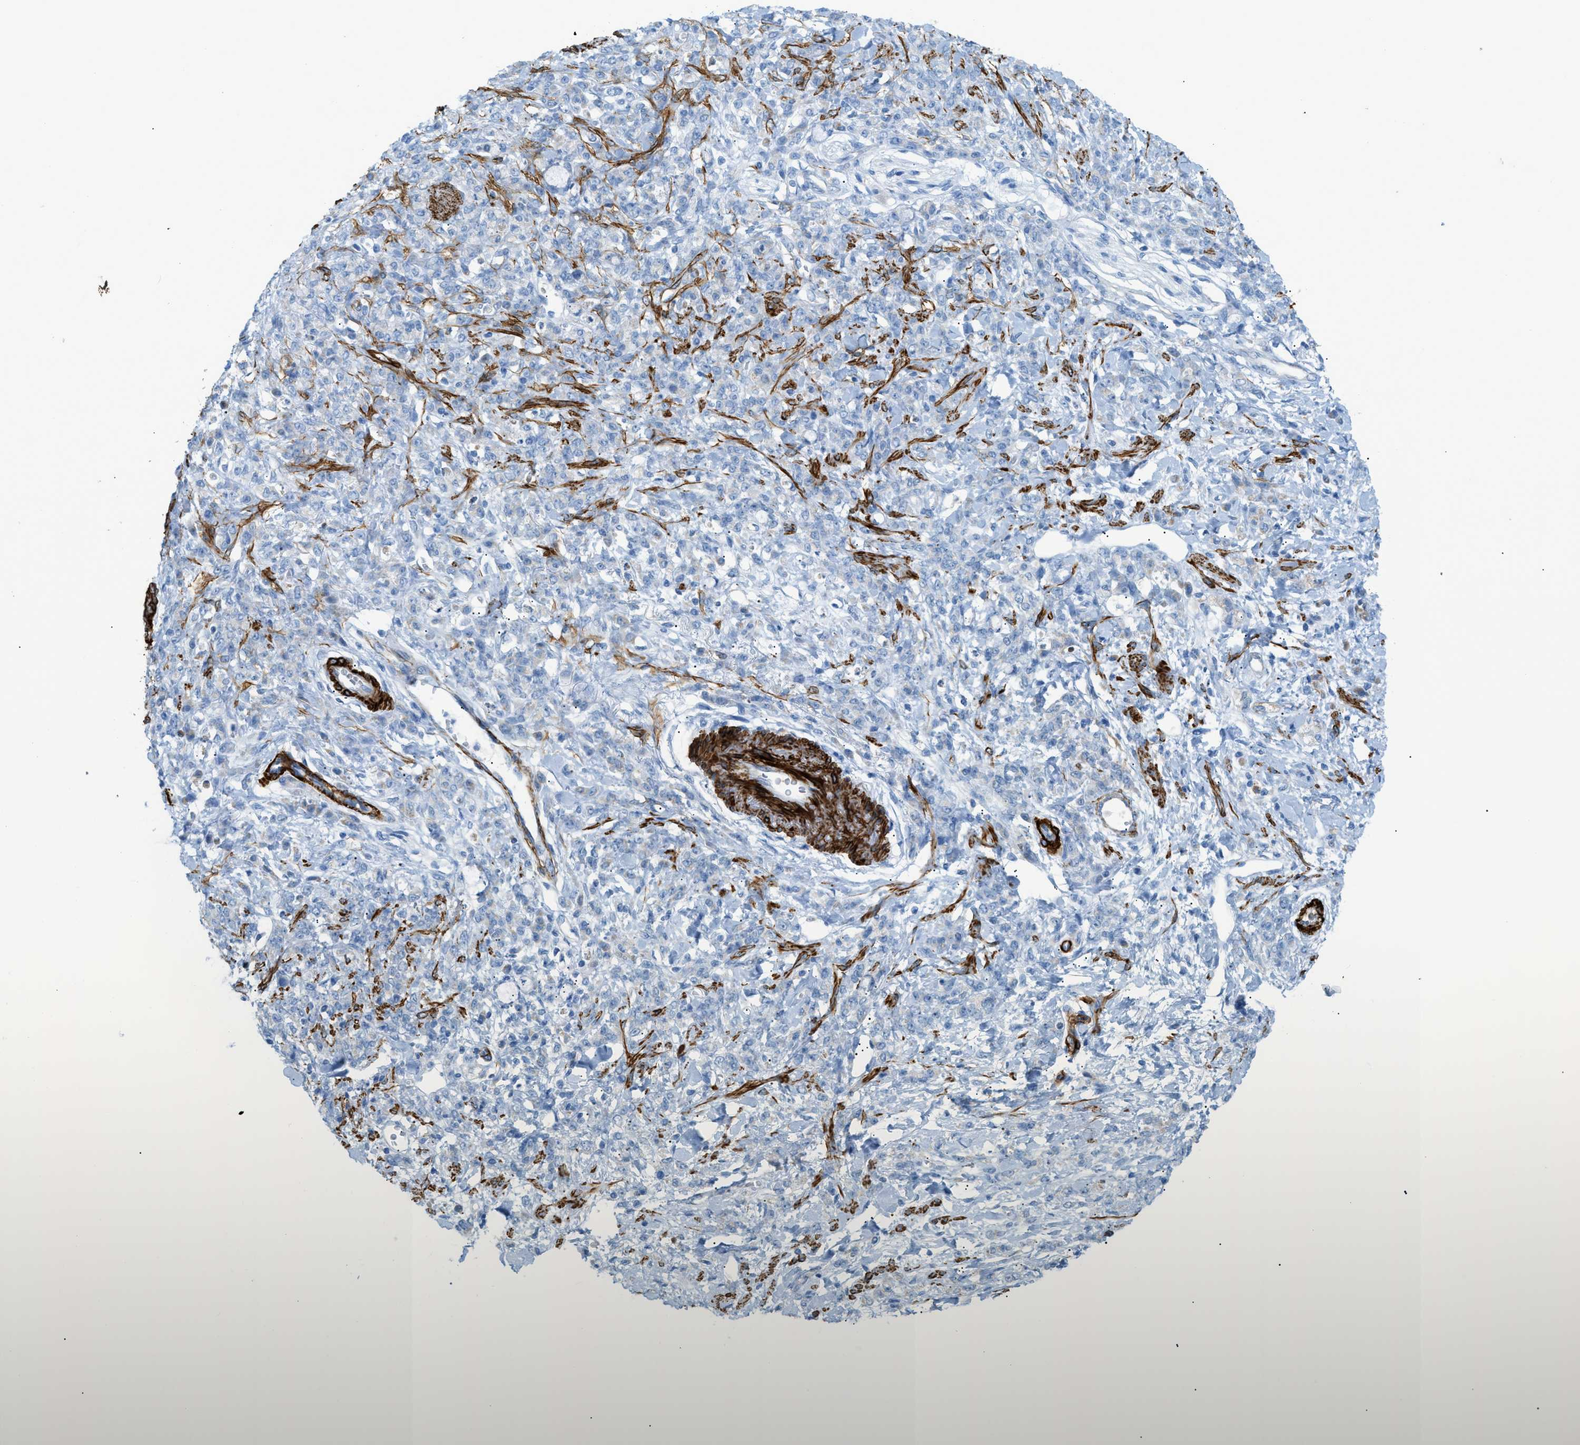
{"staining": {"intensity": "negative", "quantity": "none", "location": "none"}, "tissue": "stomach cancer", "cell_type": "Tumor cells", "image_type": "cancer", "snomed": [{"axis": "morphology", "description": "Normal tissue, NOS"}, {"axis": "morphology", "description": "Adenocarcinoma, NOS"}, {"axis": "topography", "description": "Stomach"}], "caption": "High magnification brightfield microscopy of stomach cancer (adenocarcinoma) stained with DAB (brown) and counterstained with hematoxylin (blue): tumor cells show no significant expression.", "gene": "MYH11", "patient": {"sex": "male", "age": 82}}